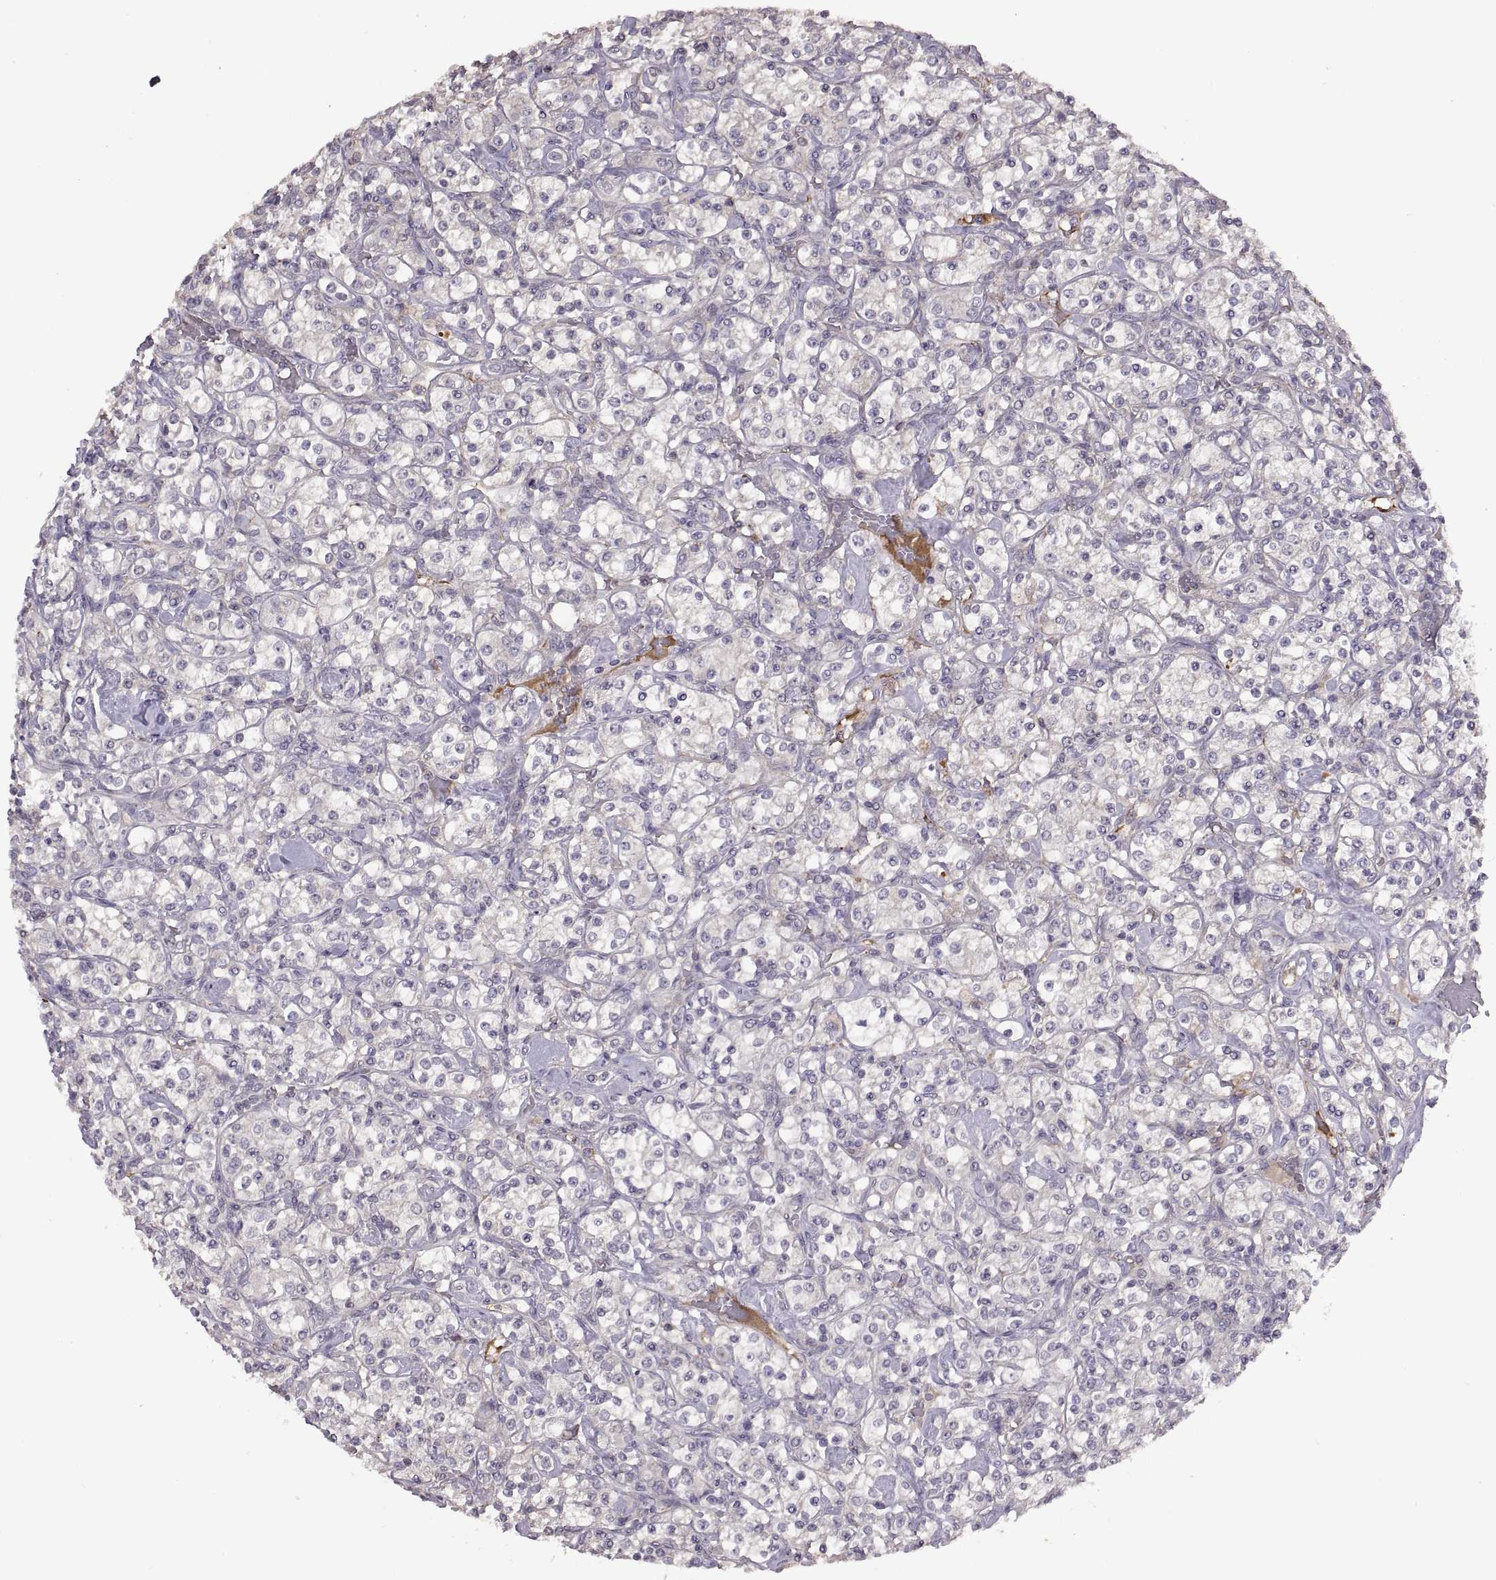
{"staining": {"intensity": "negative", "quantity": "none", "location": "none"}, "tissue": "renal cancer", "cell_type": "Tumor cells", "image_type": "cancer", "snomed": [{"axis": "morphology", "description": "Adenocarcinoma, NOS"}, {"axis": "topography", "description": "Kidney"}], "caption": "Image shows no significant protein staining in tumor cells of renal cancer (adenocarcinoma). The staining was performed using DAB to visualize the protein expression in brown, while the nuclei were stained in blue with hematoxylin (Magnification: 20x).", "gene": "NMNAT2", "patient": {"sex": "male", "age": 77}}